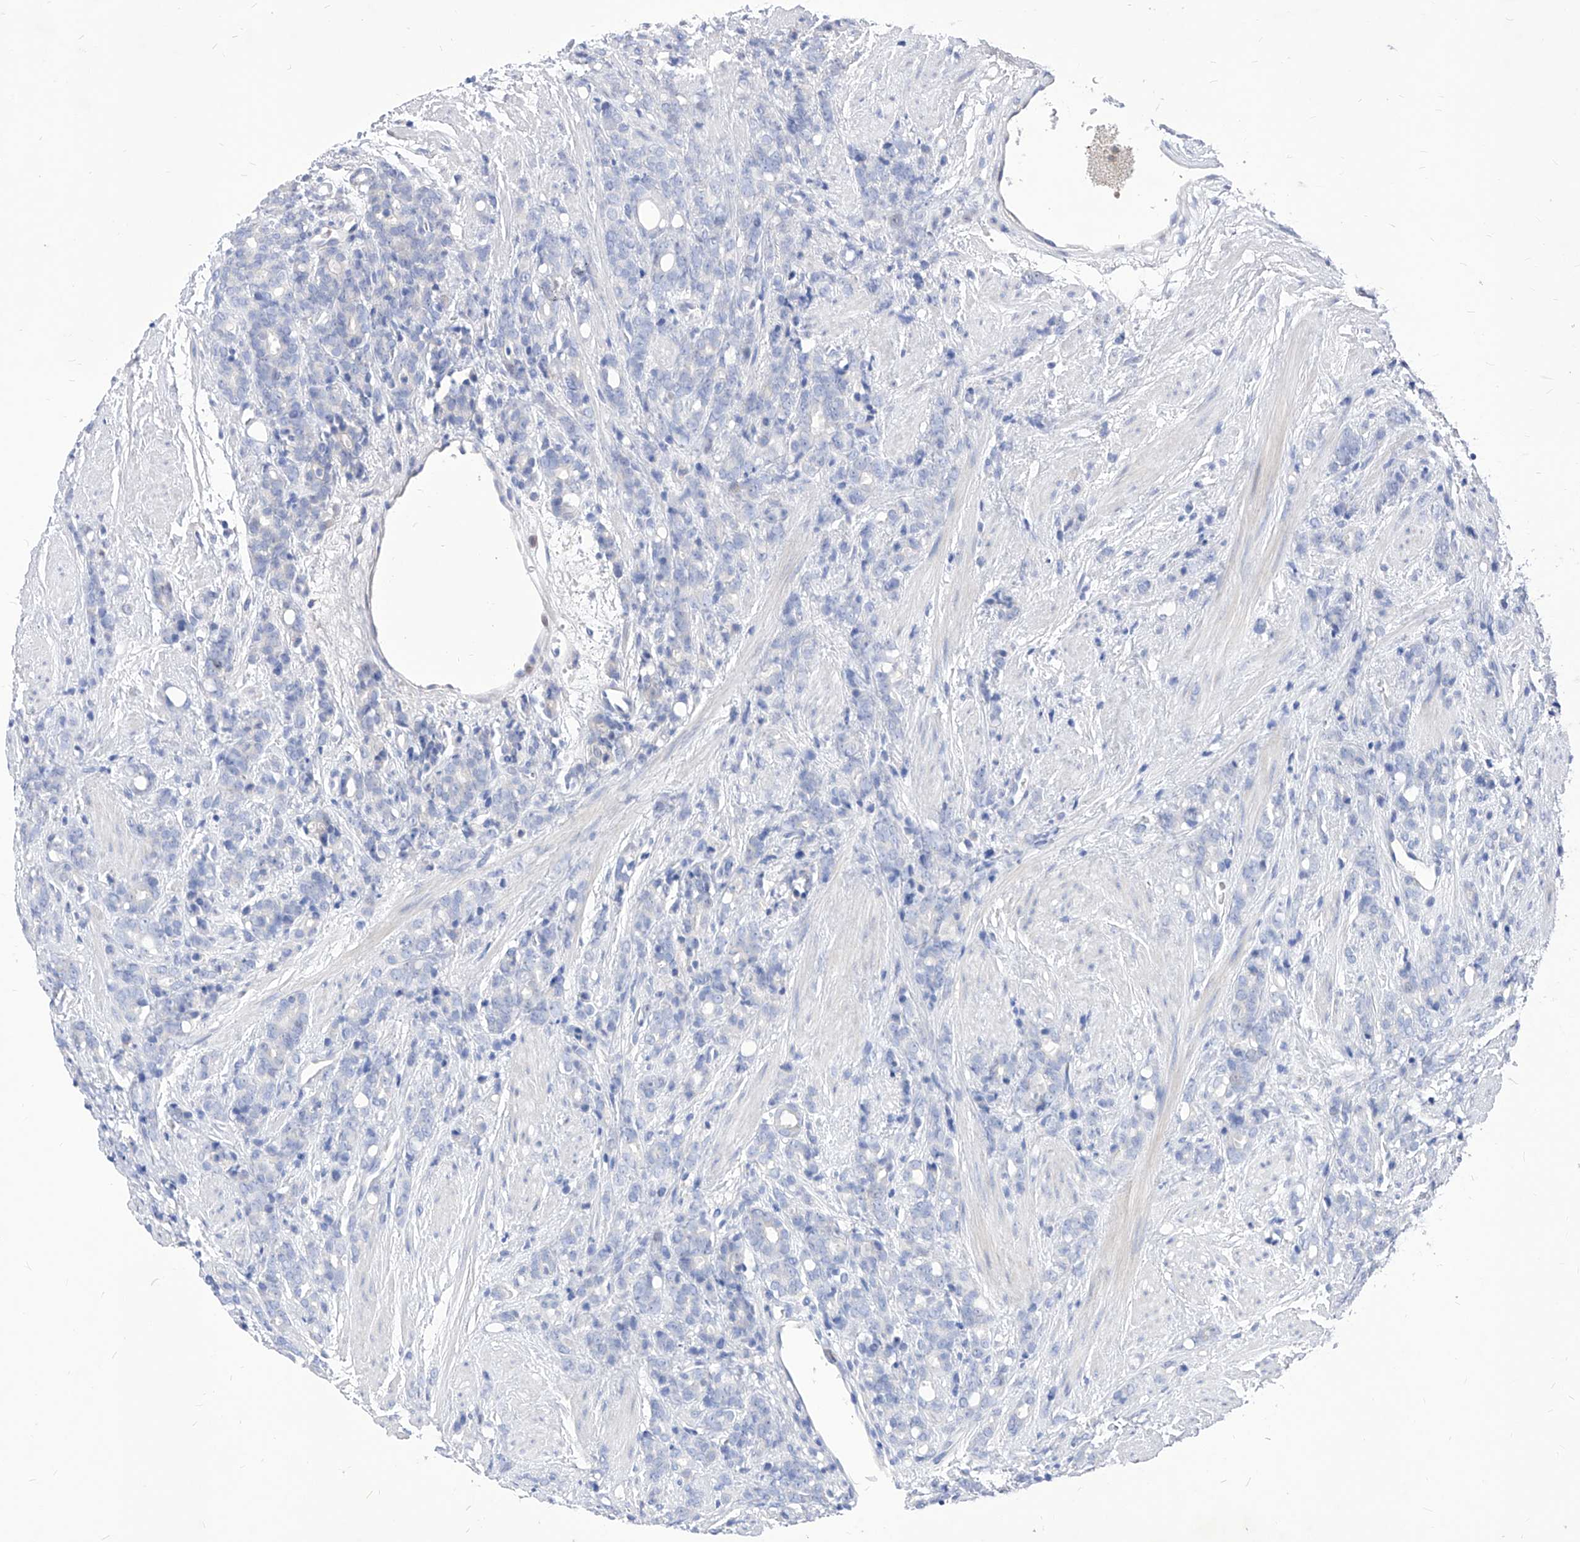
{"staining": {"intensity": "negative", "quantity": "none", "location": "none"}, "tissue": "prostate cancer", "cell_type": "Tumor cells", "image_type": "cancer", "snomed": [{"axis": "morphology", "description": "Adenocarcinoma, High grade"}, {"axis": "topography", "description": "Prostate"}], "caption": "Human prostate cancer stained for a protein using immunohistochemistry exhibits no positivity in tumor cells.", "gene": "VAX1", "patient": {"sex": "male", "age": 62}}